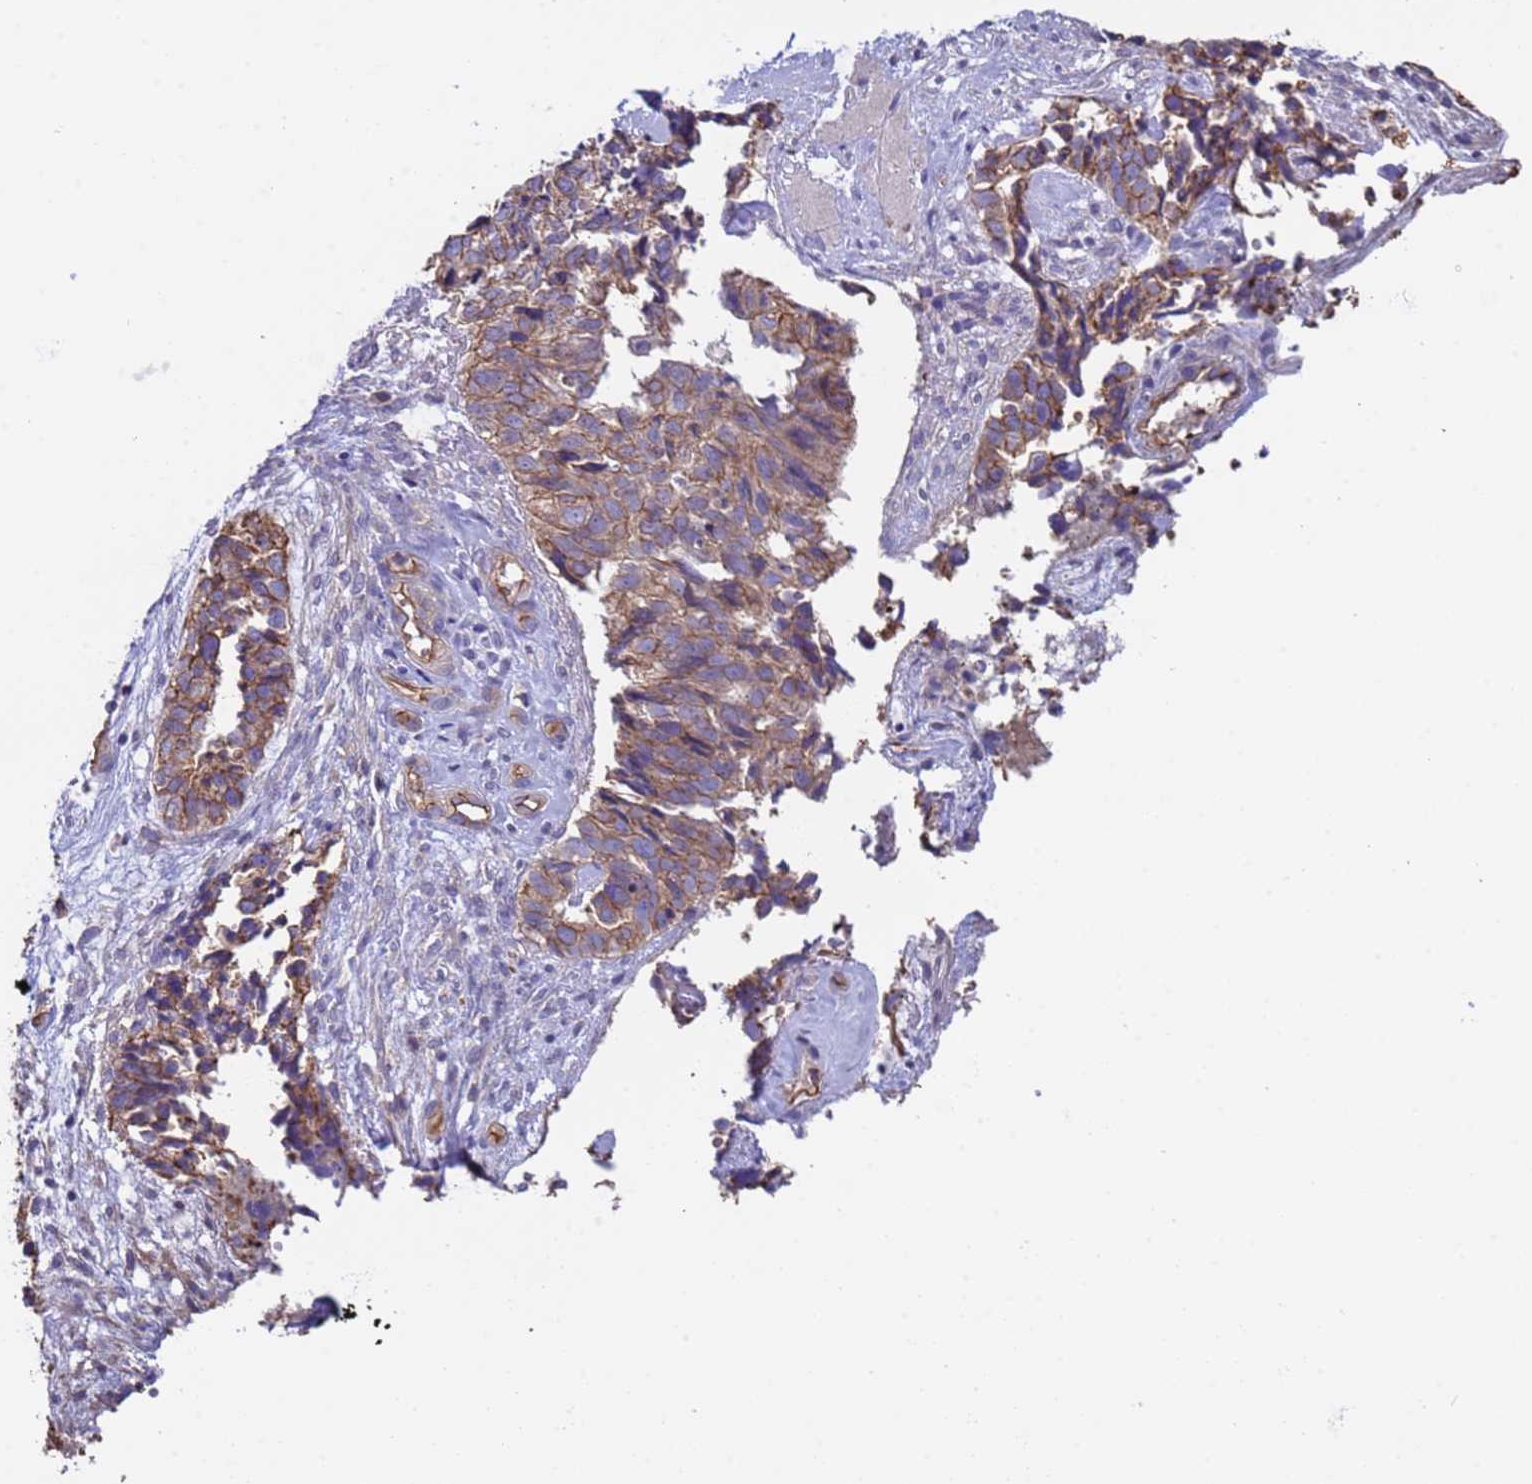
{"staining": {"intensity": "moderate", "quantity": "25%-75%", "location": "cytoplasmic/membranous"}, "tissue": "cervical cancer", "cell_type": "Tumor cells", "image_type": "cancer", "snomed": [{"axis": "morphology", "description": "Squamous cell carcinoma, NOS"}, {"axis": "topography", "description": "Cervix"}], "caption": "Human cervical cancer stained with a protein marker displays moderate staining in tumor cells.", "gene": "ZNF248", "patient": {"sex": "female", "age": 63}}